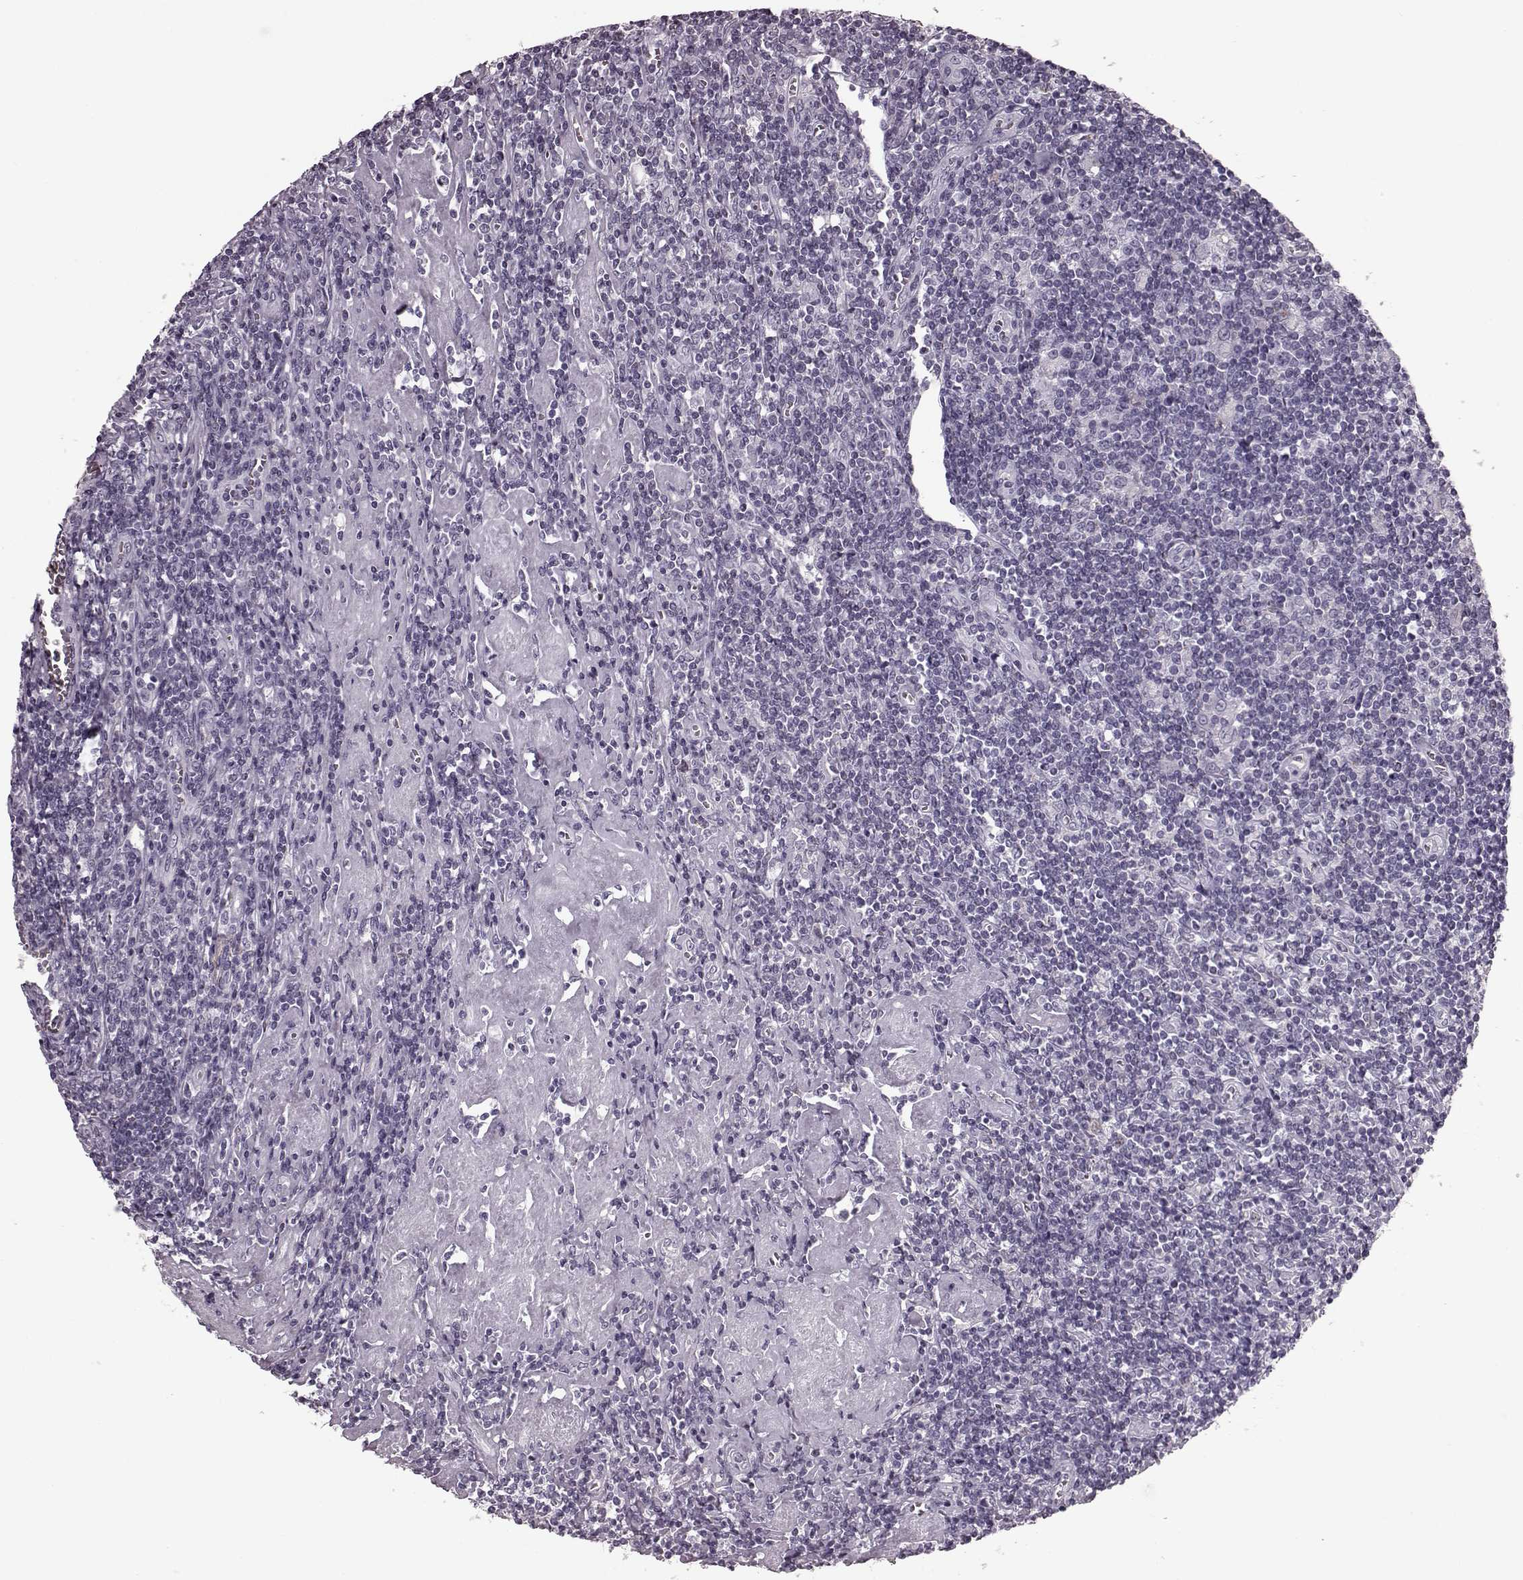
{"staining": {"intensity": "negative", "quantity": "none", "location": "none"}, "tissue": "lymphoma", "cell_type": "Tumor cells", "image_type": "cancer", "snomed": [{"axis": "morphology", "description": "Hodgkin's disease, NOS"}, {"axis": "topography", "description": "Lymph node"}], "caption": "Histopathology image shows no protein staining in tumor cells of Hodgkin's disease tissue.", "gene": "CST7", "patient": {"sex": "male", "age": 40}}